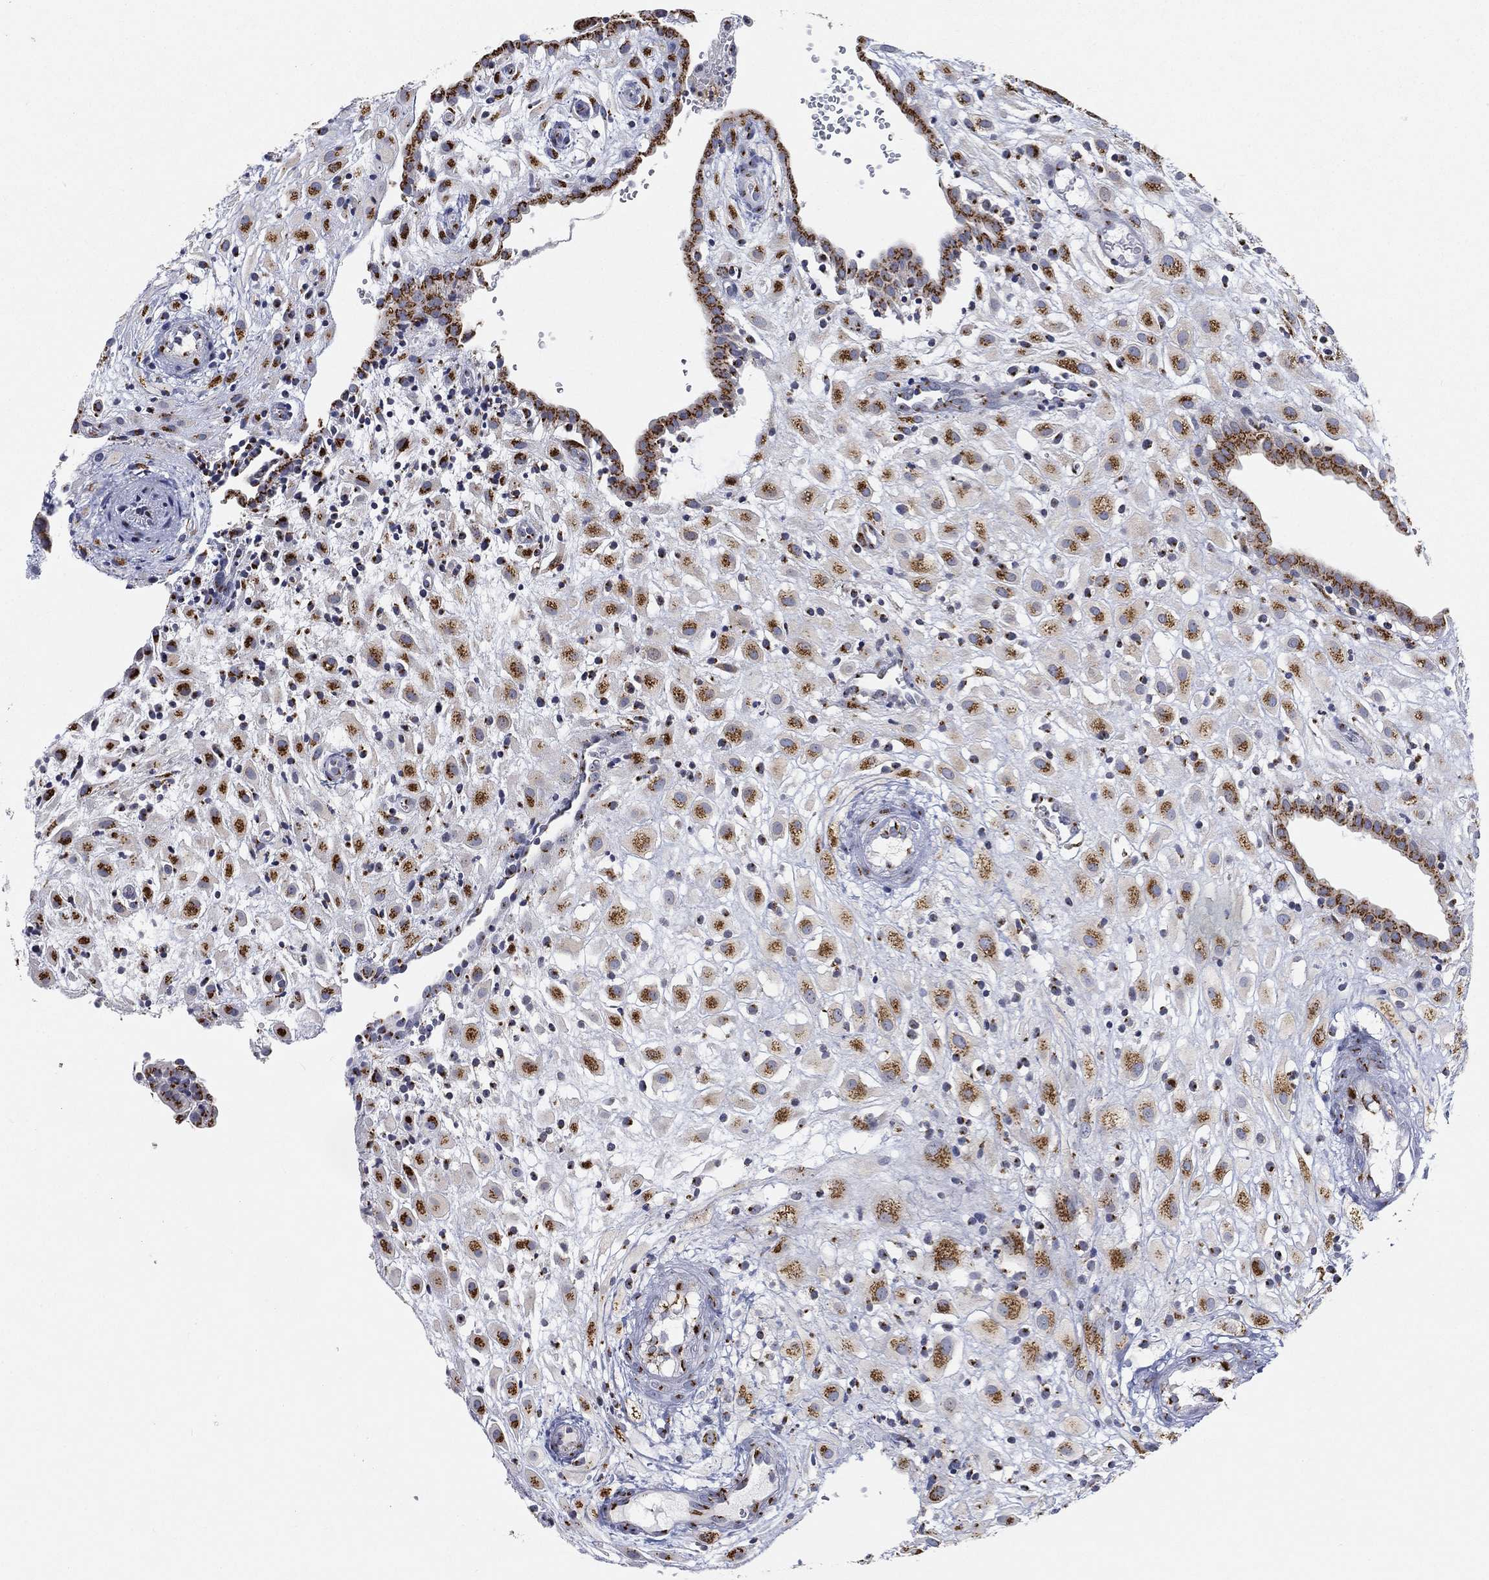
{"staining": {"intensity": "strong", "quantity": ">75%", "location": "cytoplasmic/membranous"}, "tissue": "placenta", "cell_type": "Decidual cells", "image_type": "normal", "snomed": [{"axis": "morphology", "description": "Normal tissue, NOS"}, {"axis": "topography", "description": "Placenta"}], "caption": "Protein expression analysis of normal placenta demonstrates strong cytoplasmic/membranous positivity in approximately >75% of decidual cells. (DAB IHC with brightfield microscopy, high magnification).", "gene": "TICAM1", "patient": {"sex": "female", "age": 24}}